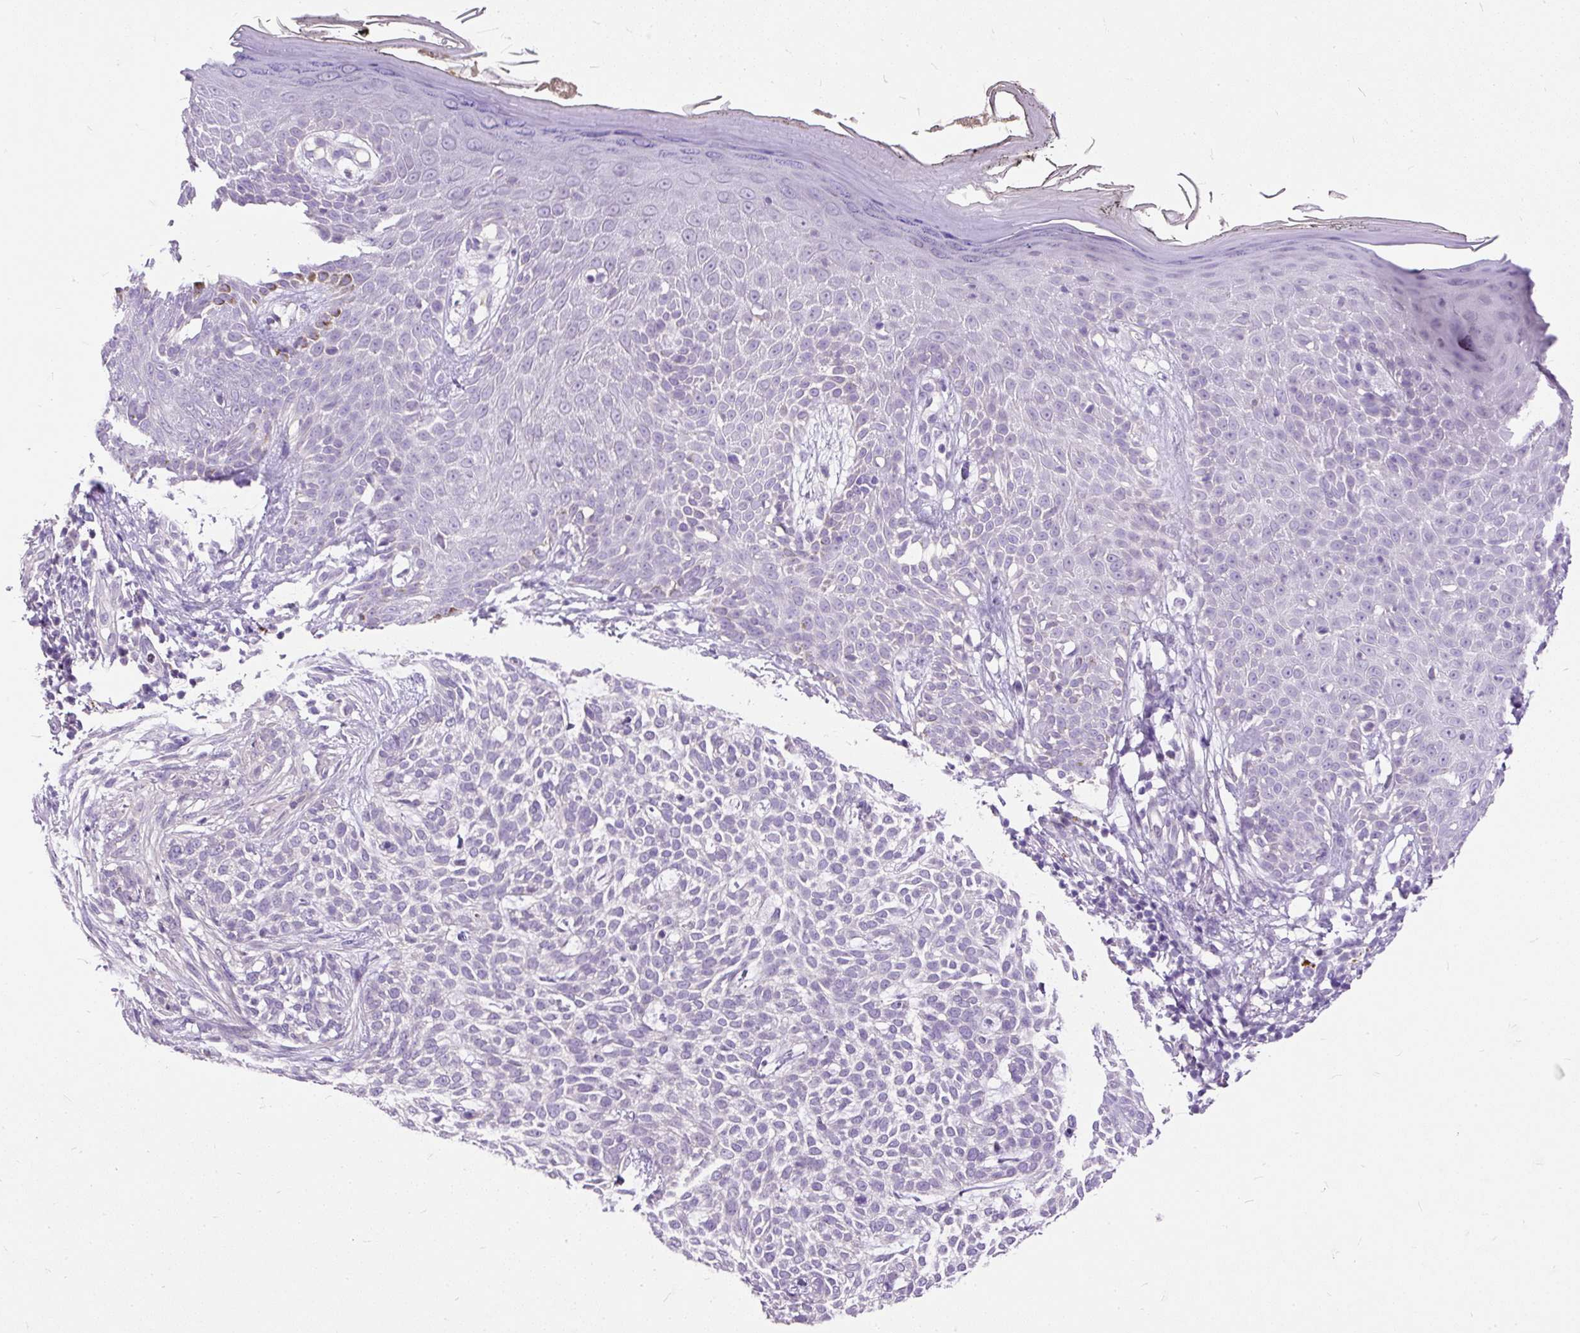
{"staining": {"intensity": "negative", "quantity": "none", "location": "none"}, "tissue": "skin cancer", "cell_type": "Tumor cells", "image_type": "cancer", "snomed": [{"axis": "morphology", "description": "Basal cell carcinoma"}, {"axis": "topography", "description": "Skin"}], "caption": "IHC photomicrograph of neoplastic tissue: skin basal cell carcinoma stained with DAB demonstrates no significant protein positivity in tumor cells.", "gene": "KRTAP20-3", "patient": {"sex": "female", "age": 64}}